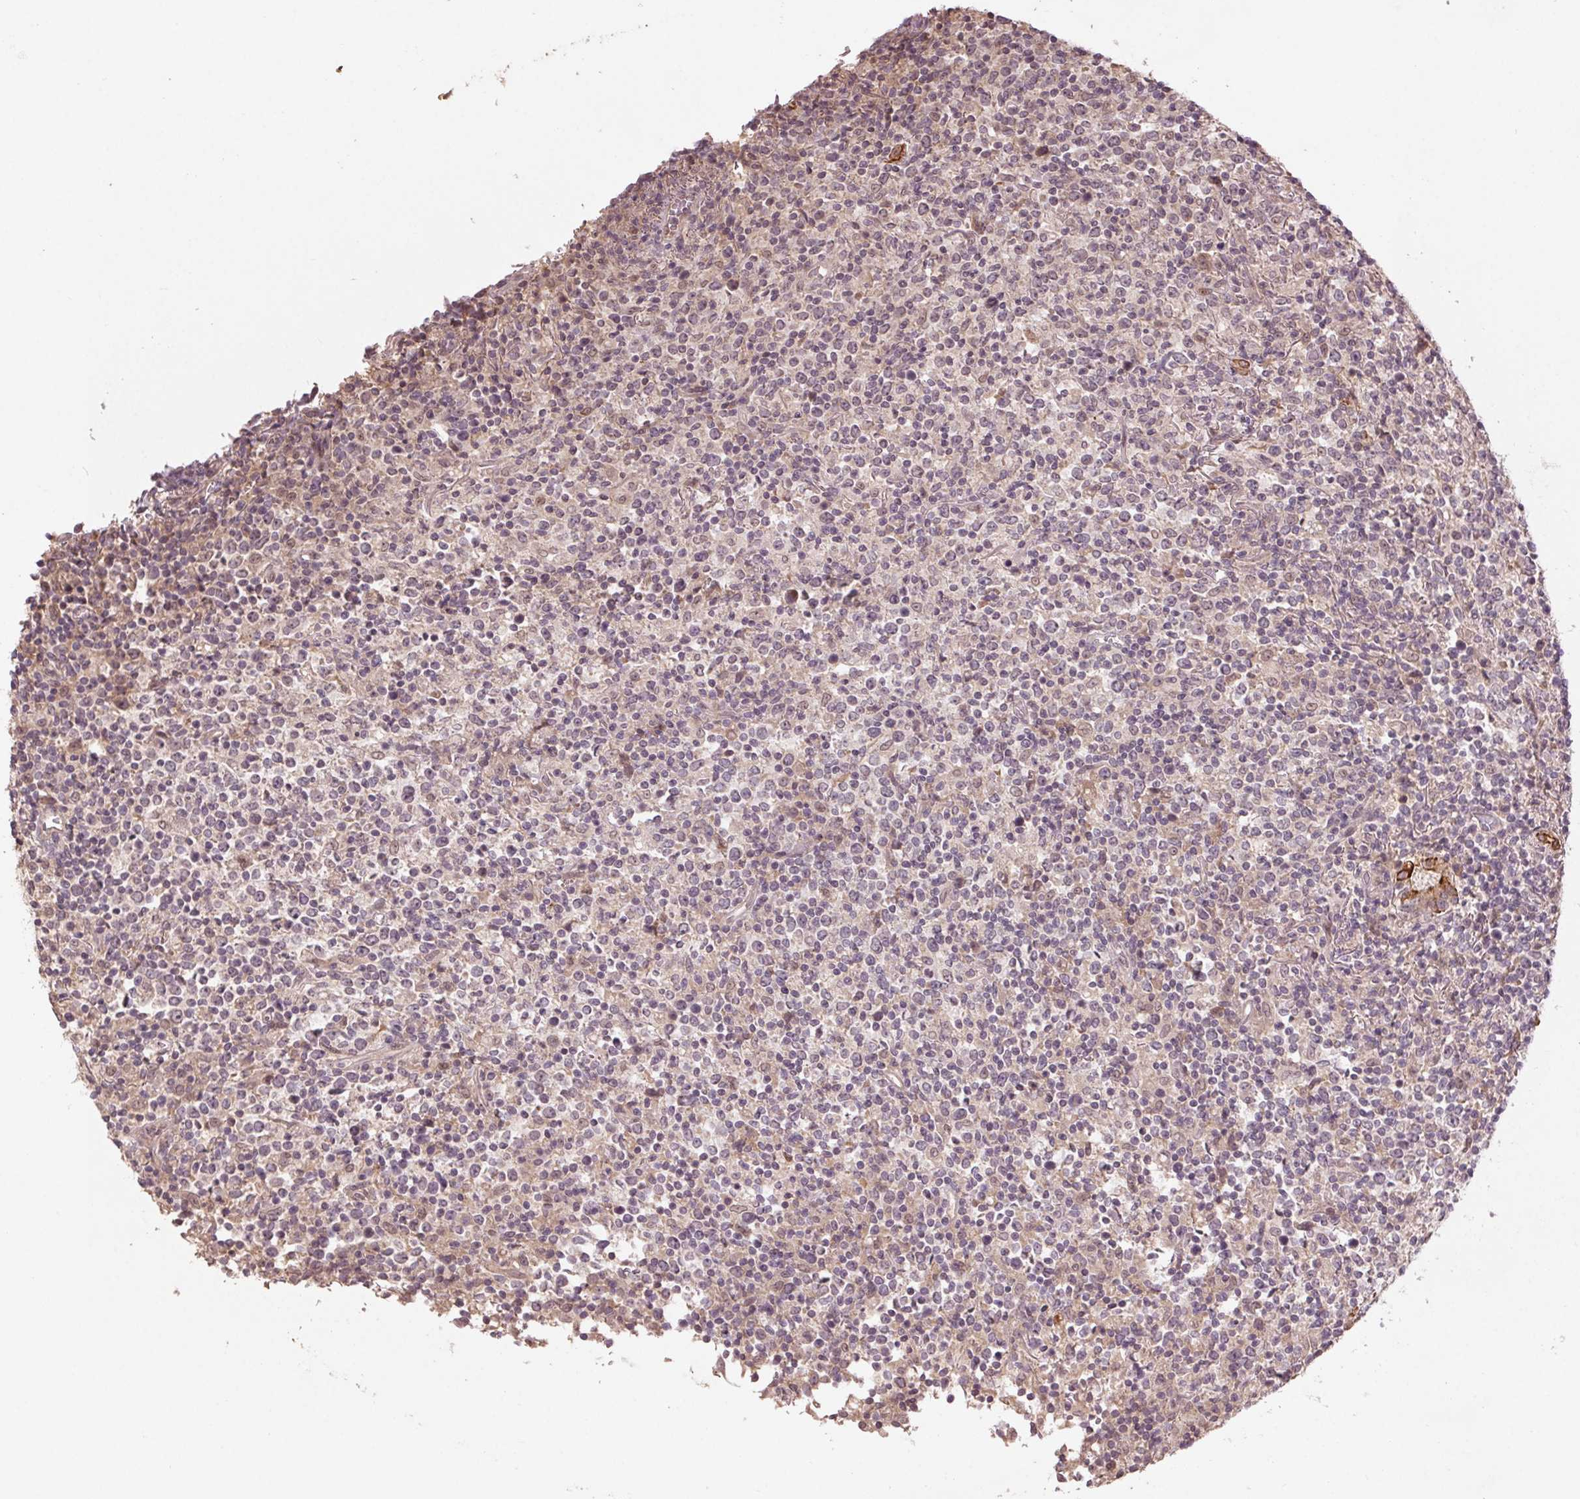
{"staining": {"intensity": "negative", "quantity": "none", "location": "none"}, "tissue": "lymphoma", "cell_type": "Tumor cells", "image_type": "cancer", "snomed": [{"axis": "morphology", "description": "Malignant lymphoma, non-Hodgkin's type, High grade"}, {"axis": "topography", "description": "Lung"}], "caption": "A high-resolution photomicrograph shows immunohistochemistry staining of malignant lymphoma, non-Hodgkin's type (high-grade), which reveals no significant positivity in tumor cells. The staining is performed using DAB (3,3'-diaminobenzidine) brown chromogen with nuclei counter-stained in using hematoxylin.", "gene": "SMLR1", "patient": {"sex": "male", "age": 79}}